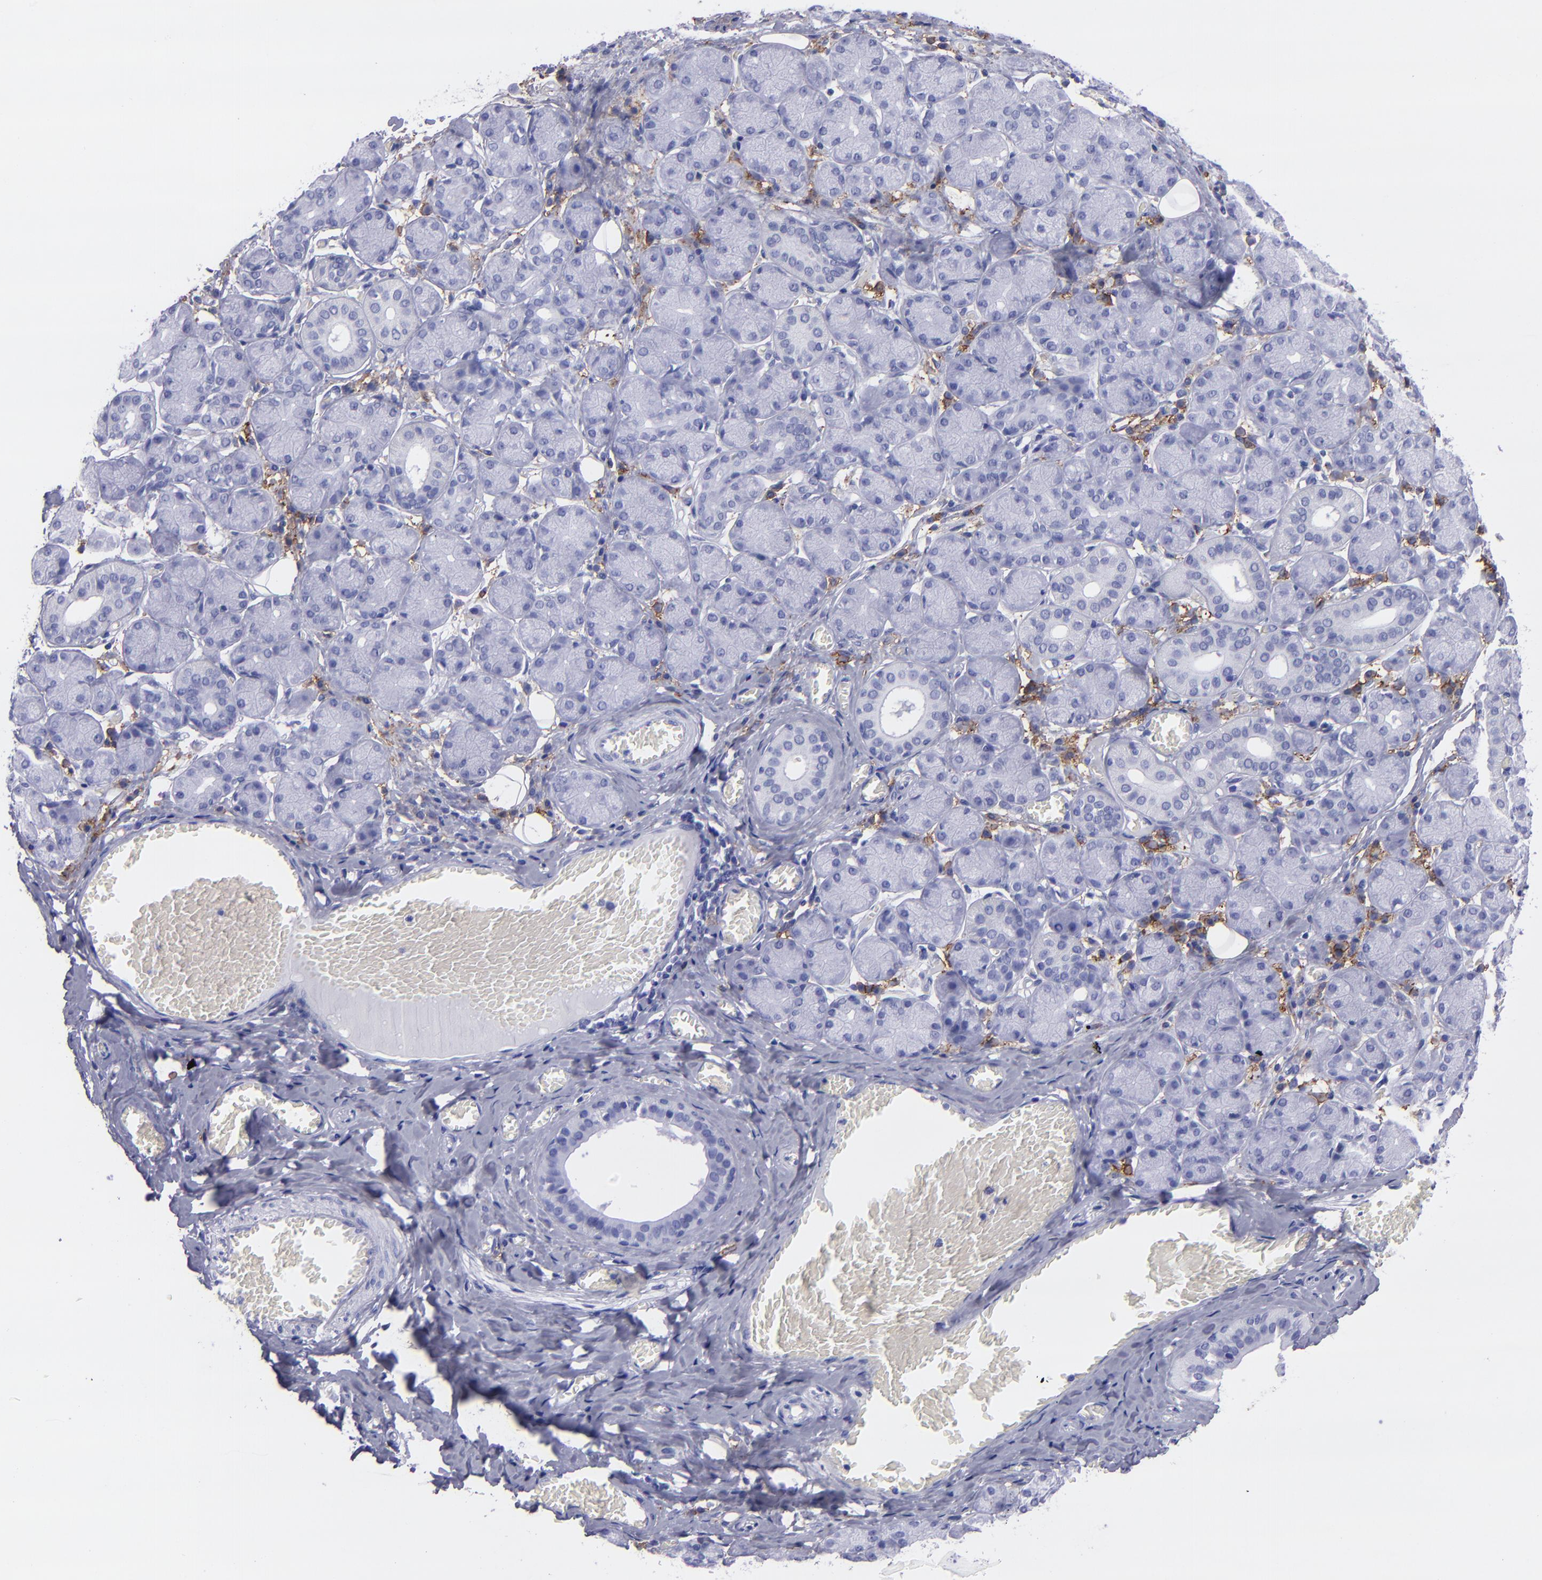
{"staining": {"intensity": "negative", "quantity": "none", "location": "none"}, "tissue": "salivary gland", "cell_type": "Glandular cells", "image_type": "normal", "snomed": [{"axis": "morphology", "description": "Normal tissue, NOS"}, {"axis": "topography", "description": "Salivary gland"}], "caption": "An IHC image of normal salivary gland is shown. There is no staining in glandular cells of salivary gland. The staining was performed using DAB to visualize the protein expression in brown, while the nuclei were stained in blue with hematoxylin (Magnification: 20x).", "gene": "CD38", "patient": {"sex": "female", "age": 24}}